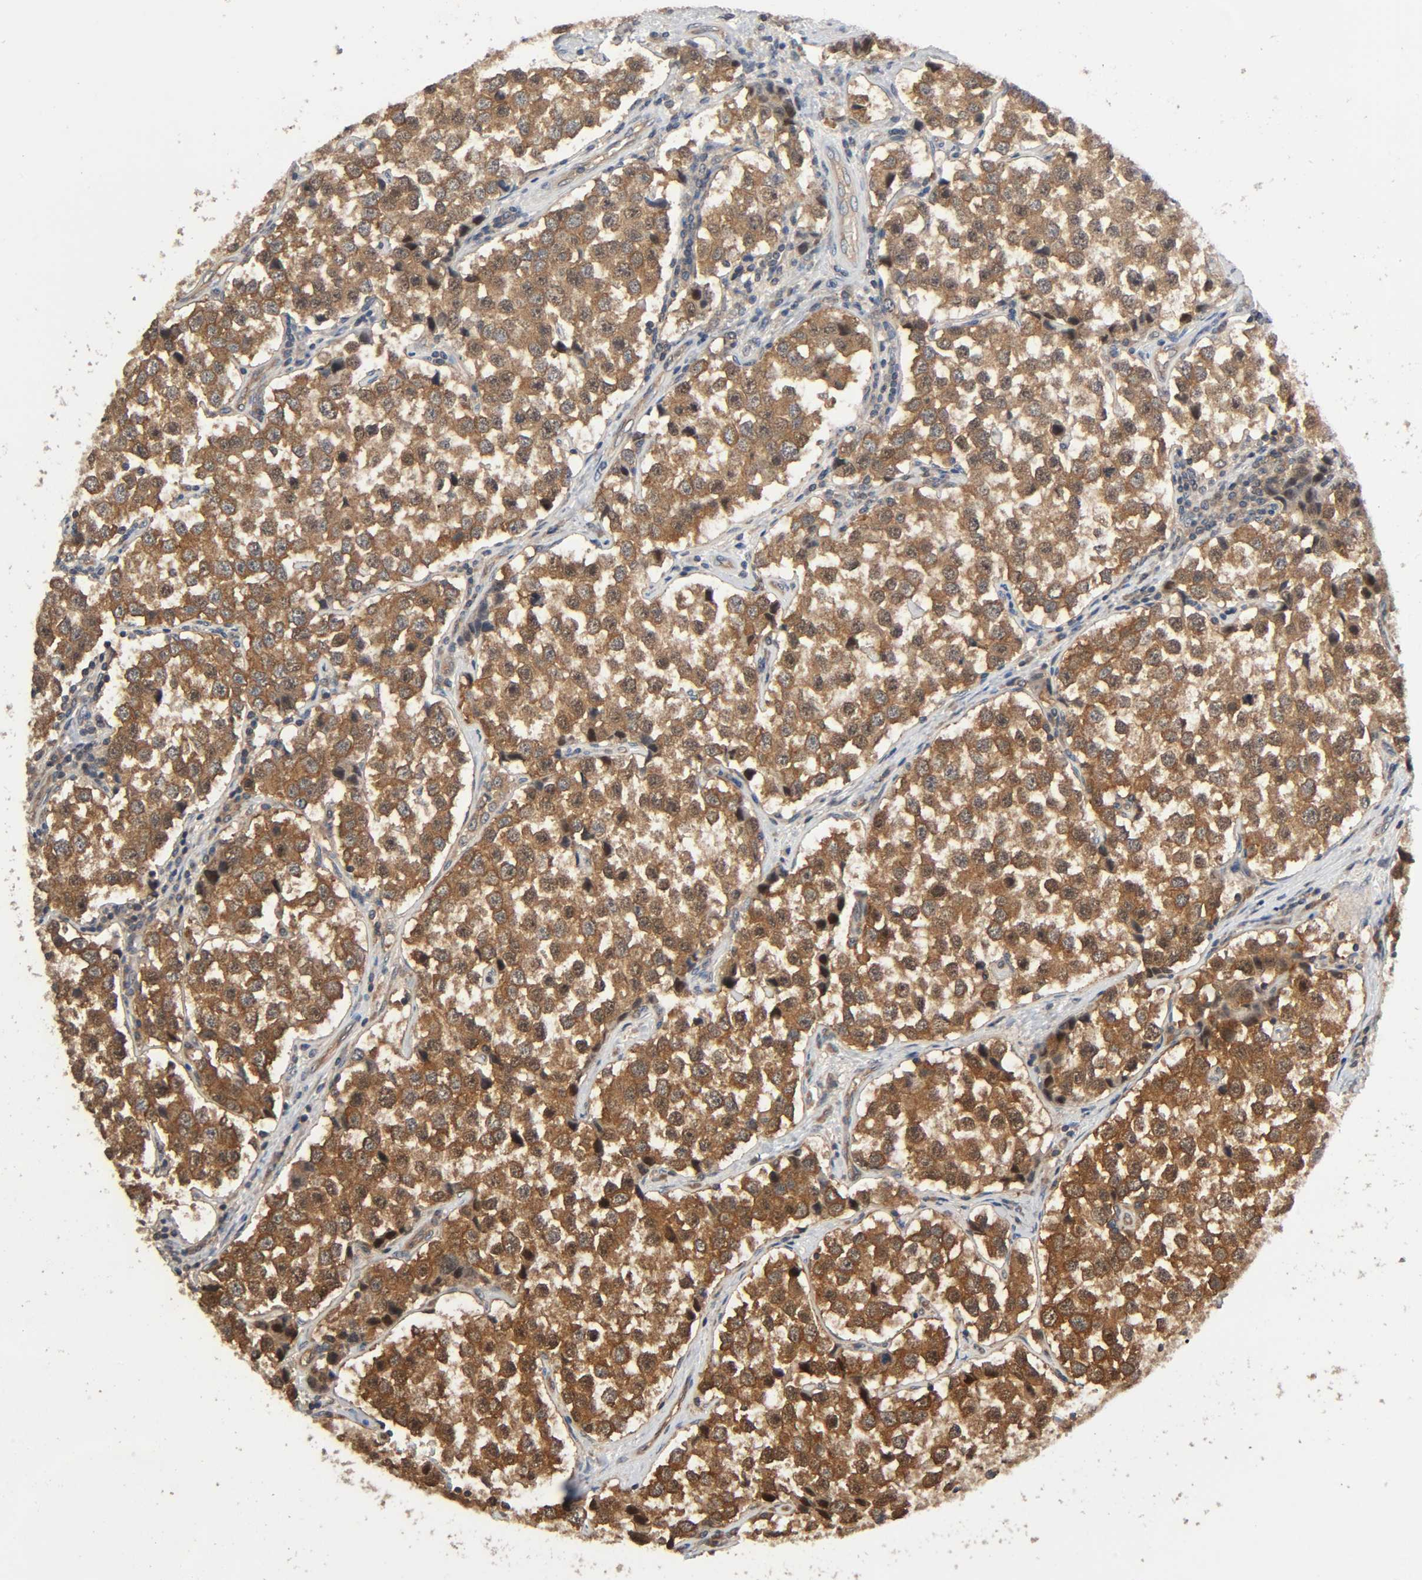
{"staining": {"intensity": "strong", "quantity": ">75%", "location": "cytoplasmic/membranous,nuclear"}, "tissue": "testis cancer", "cell_type": "Tumor cells", "image_type": "cancer", "snomed": [{"axis": "morphology", "description": "Seminoma, NOS"}, {"axis": "topography", "description": "Testis"}], "caption": "IHC (DAB) staining of human testis cancer (seminoma) exhibits strong cytoplasmic/membranous and nuclear protein positivity in about >75% of tumor cells. Immunohistochemistry stains the protein of interest in brown and the nuclei are stained blue.", "gene": "PPP2R1B", "patient": {"sex": "male", "age": 39}}